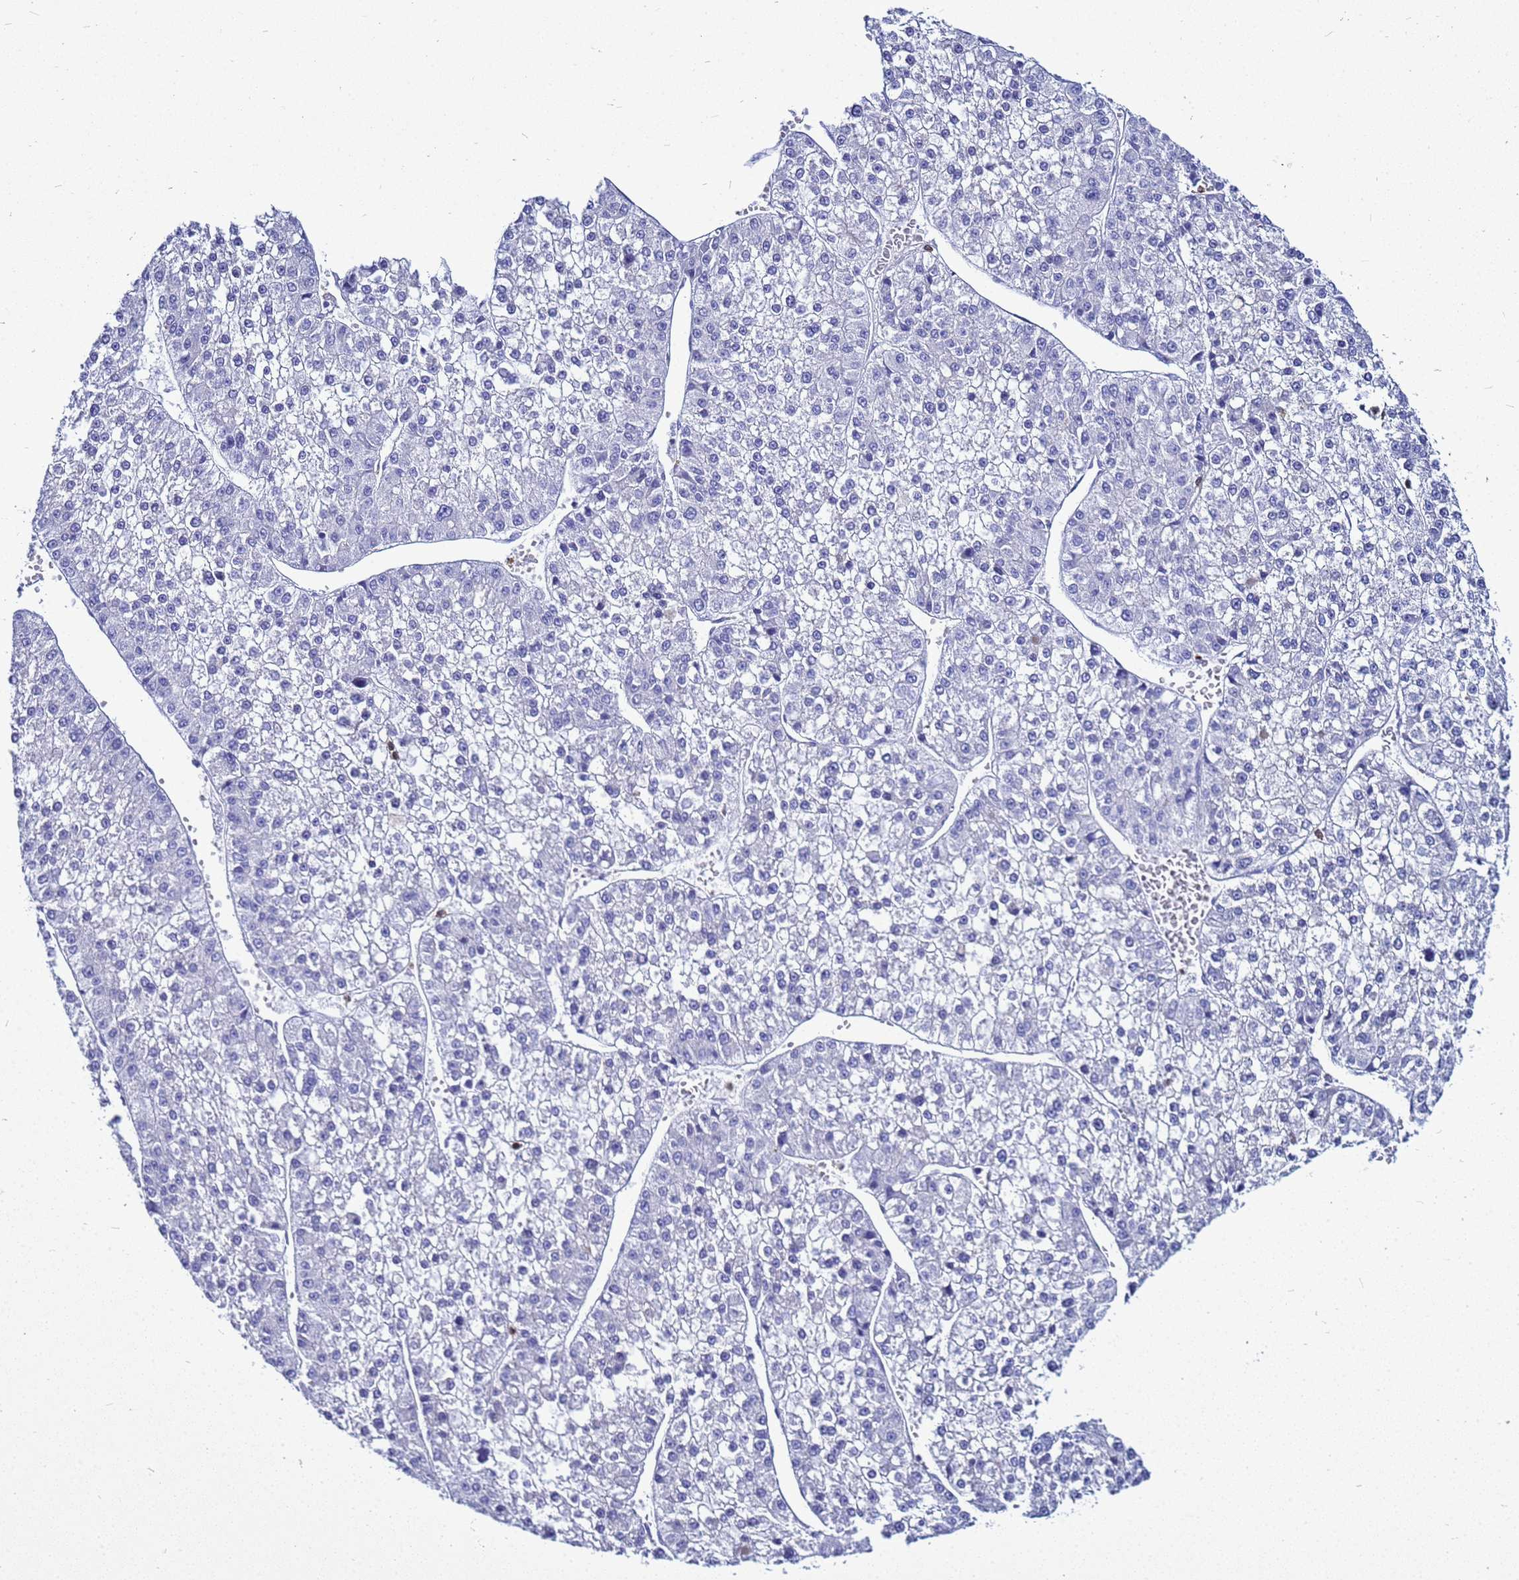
{"staining": {"intensity": "negative", "quantity": "none", "location": "none"}, "tissue": "liver cancer", "cell_type": "Tumor cells", "image_type": "cancer", "snomed": [{"axis": "morphology", "description": "Carcinoma, Hepatocellular, NOS"}, {"axis": "topography", "description": "Liver"}], "caption": "There is no significant staining in tumor cells of liver cancer (hepatocellular carcinoma).", "gene": "CSTA", "patient": {"sex": "female", "age": 73}}